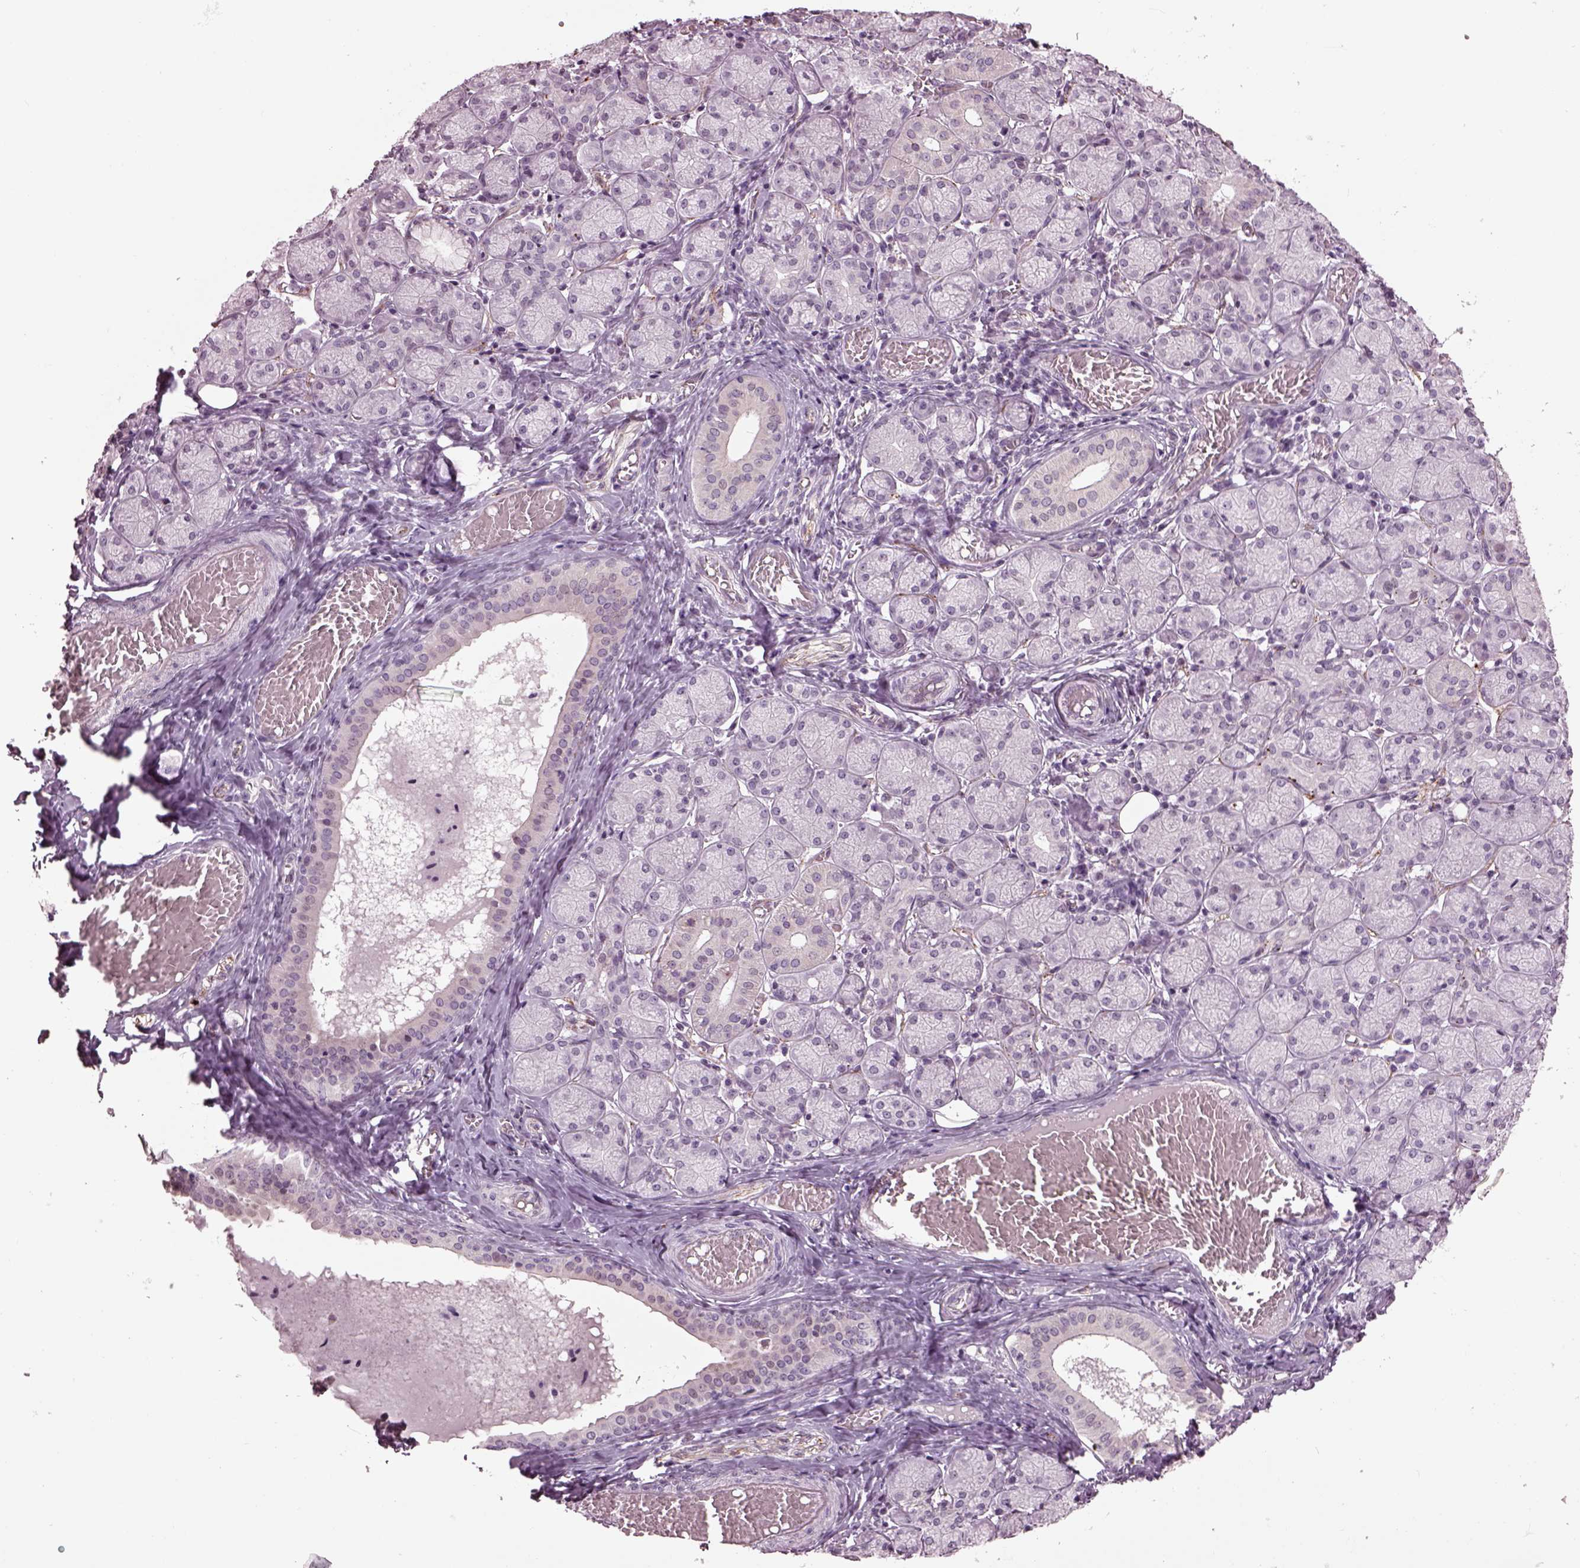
{"staining": {"intensity": "negative", "quantity": "none", "location": "none"}, "tissue": "salivary gland", "cell_type": "Glandular cells", "image_type": "normal", "snomed": [{"axis": "morphology", "description": "Normal tissue, NOS"}, {"axis": "topography", "description": "Salivary gland"}, {"axis": "topography", "description": "Peripheral nerve tissue"}], "caption": "IHC photomicrograph of benign salivary gland stained for a protein (brown), which exhibits no staining in glandular cells. (Stains: DAB (3,3'-diaminobenzidine) immunohistochemistry with hematoxylin counter stain, Microscopy: brightfield microscopy at high magnification).", "gene": "GAL", "patient": {"sex": "female", "age": 24}}